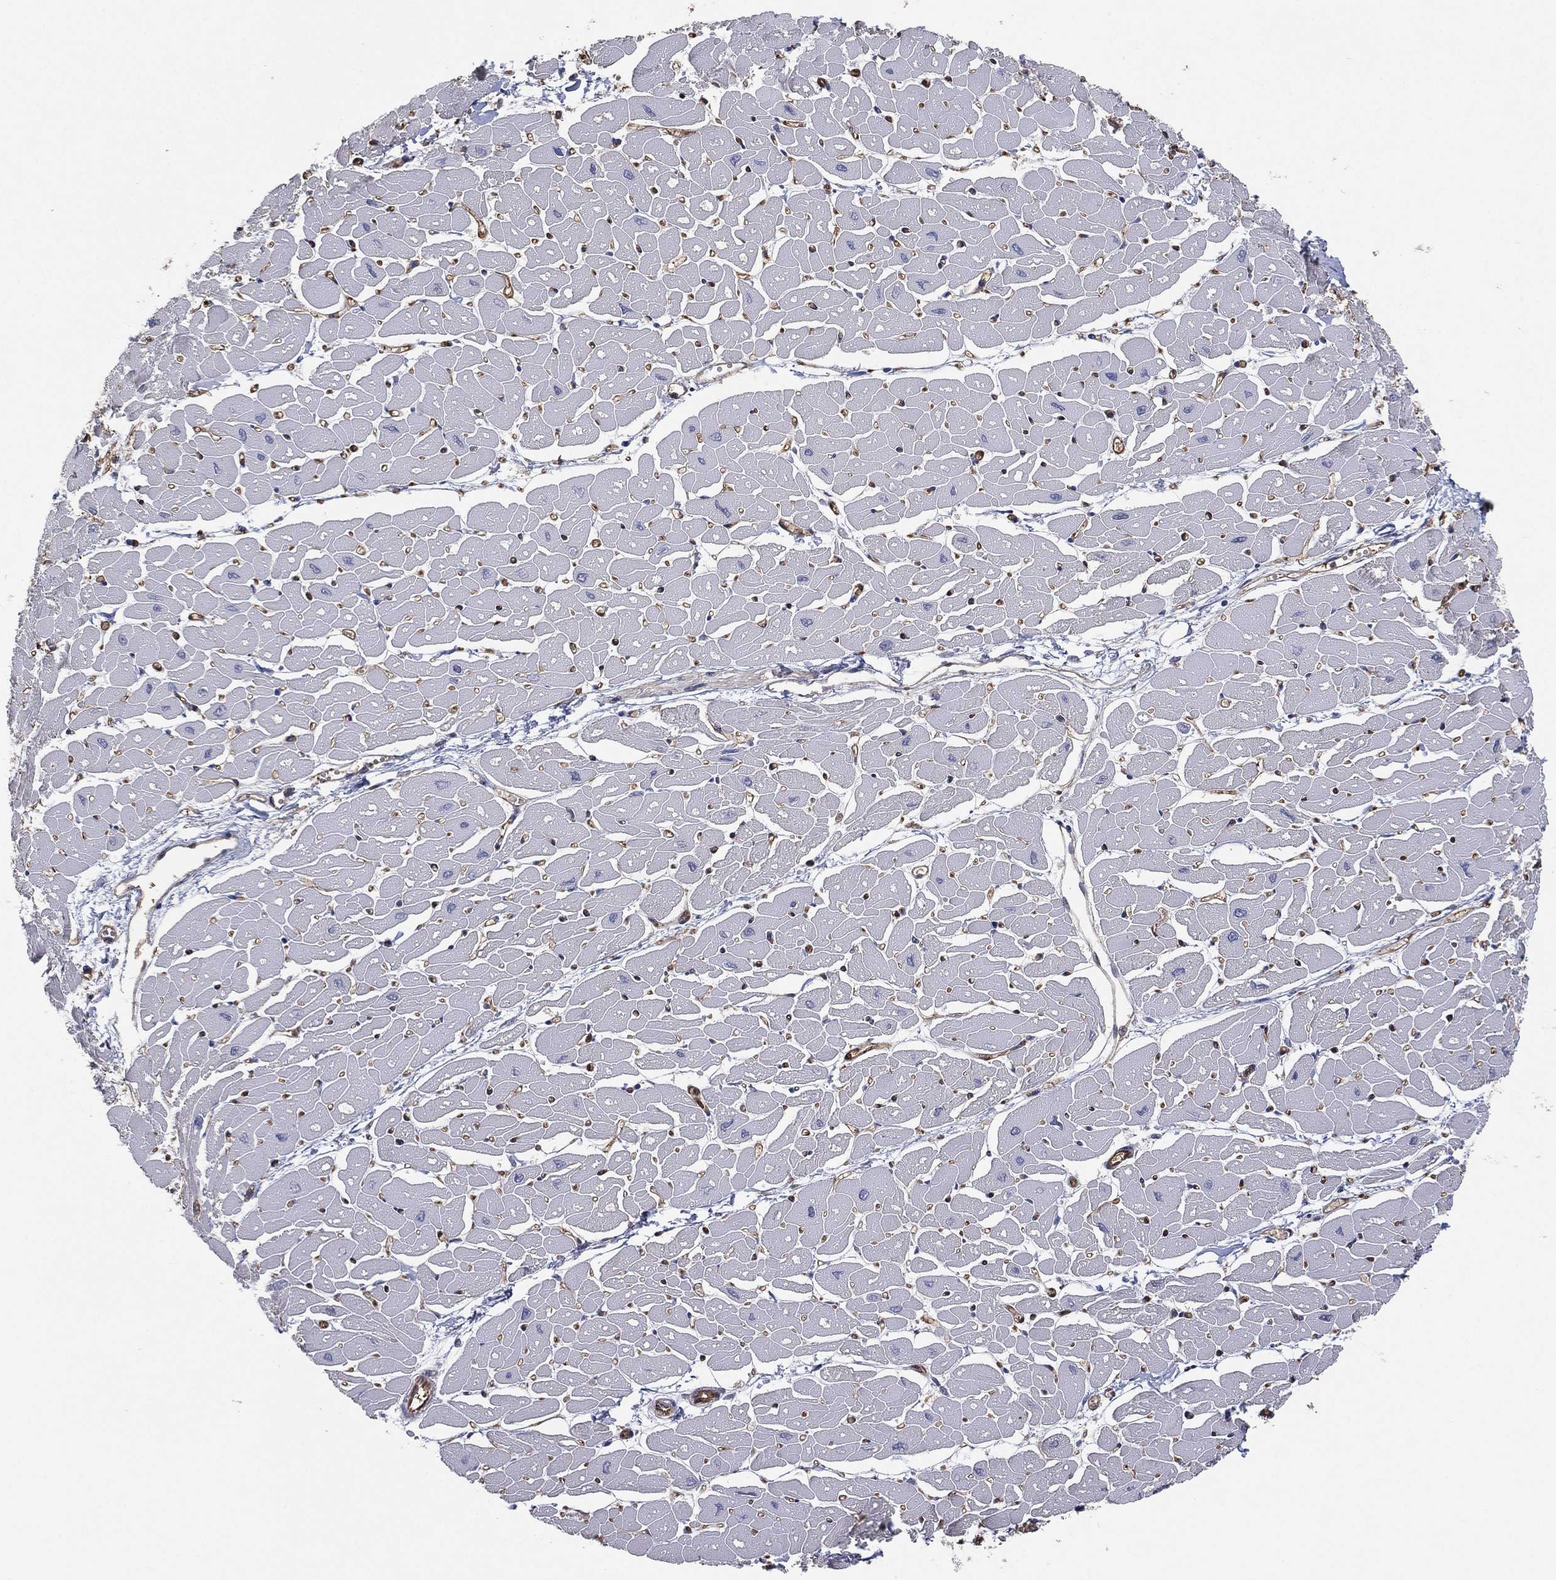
{"staining": {"intensity": "negative", "quantity": "none", "location": "none"}, "tissue": "heart muscle", "cell_type": "Cardiomyocytes", "image_type": "normal", "snomed": [{"axis": "morphology", "description": "Normal tissue, NOS"}, {"axis": "topography", "description": "Heart"}], "caption": "Immunohistochemistry of normal human heart muscle exhibits no staining in cardiomyocytes. (DAB IHC with hematoxylin counter stain).", "gene": "PSMG4", "patient": {"sex": "male", "age": 57}}